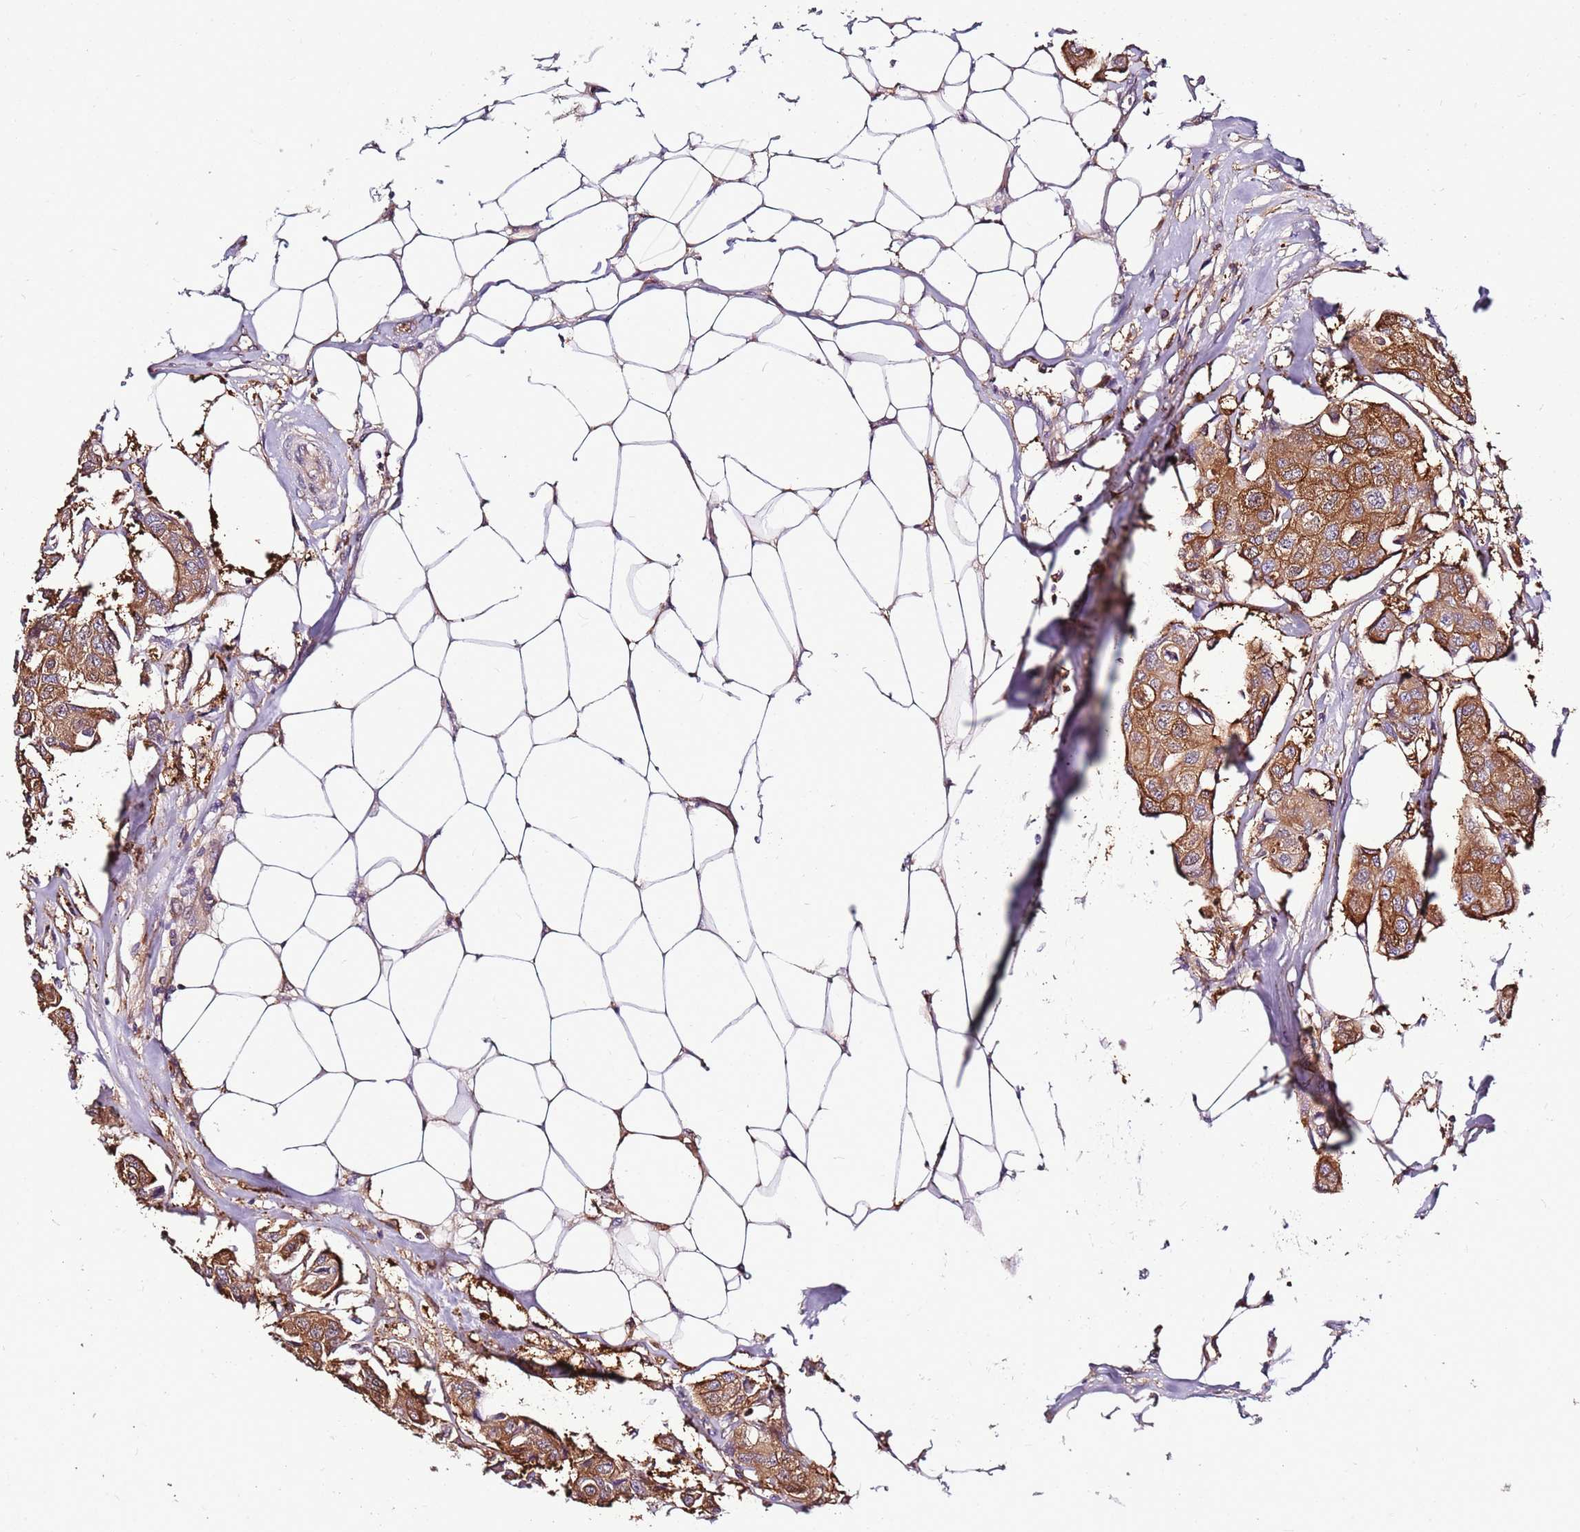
{"staining": {"intensity": "moderate", "quantity": ">75%", "location": "cytoplasmic/membranous"}, "tissue": "breast cancer", "cell_type": "Tumor cells", "image_type": "cancer", "snomed": [{"axis": "morphology", "description": "Duct carcinoma"}, {"axis": "topography", "description": "Breast"}, {"axis": "topography", "description": "Lymph node"}], "caption": "The image displays immunohistochemical staining of breast cancer (intraductal carcinoma). There is moderate cytoplasmic/membranous staining is seen in about >75% of tumor cells.", "gene": "ATXN2L", "patient": {"sex": "female", "age": 80}}